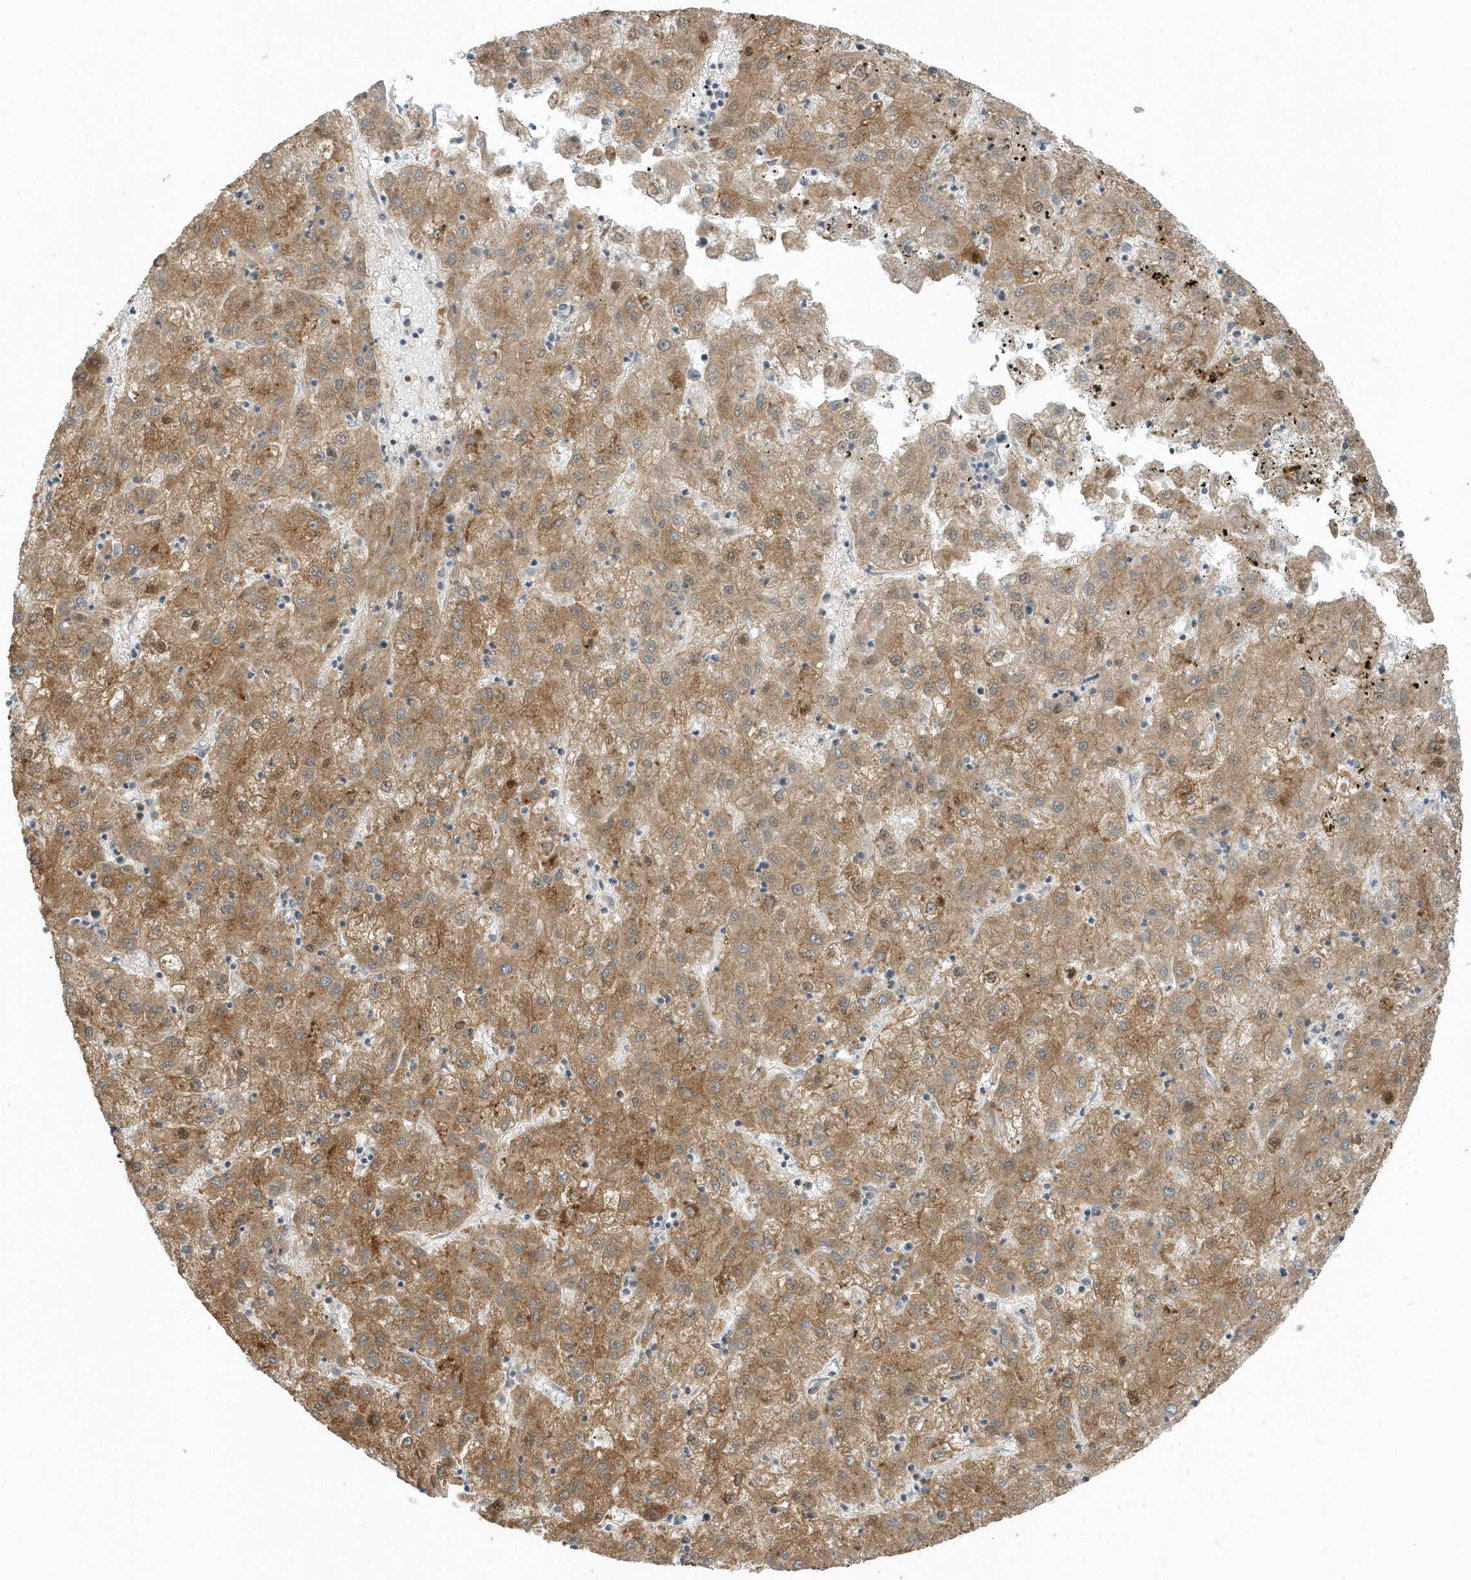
{"staining": {"intensity": "moderate", "quantity": ">75%", "location": "cytoplasmic/membranous"}, "tissue": "liver cancer", "cell_type": "Tumor cells", "image_type": "cancer", "snomed": [{"axis": "morphology", "description": "Carcinoma, Hepatocellular, NOS"}, {"axis": "topography", "description": "Liver"}], "caption": "Immunohistochemistry (IHC) micrograph of neoplastic tissue: liver cancer stained using immunohistochemistry (IHC) displays medium levels of moderate protein expression localized specifically in the cytoplasmic/membranous of tumor cells, appearing as a cytoplasmic/membranous brown color.", "gene": "USP53", "patient": {"sex": "male", "age": 72}}